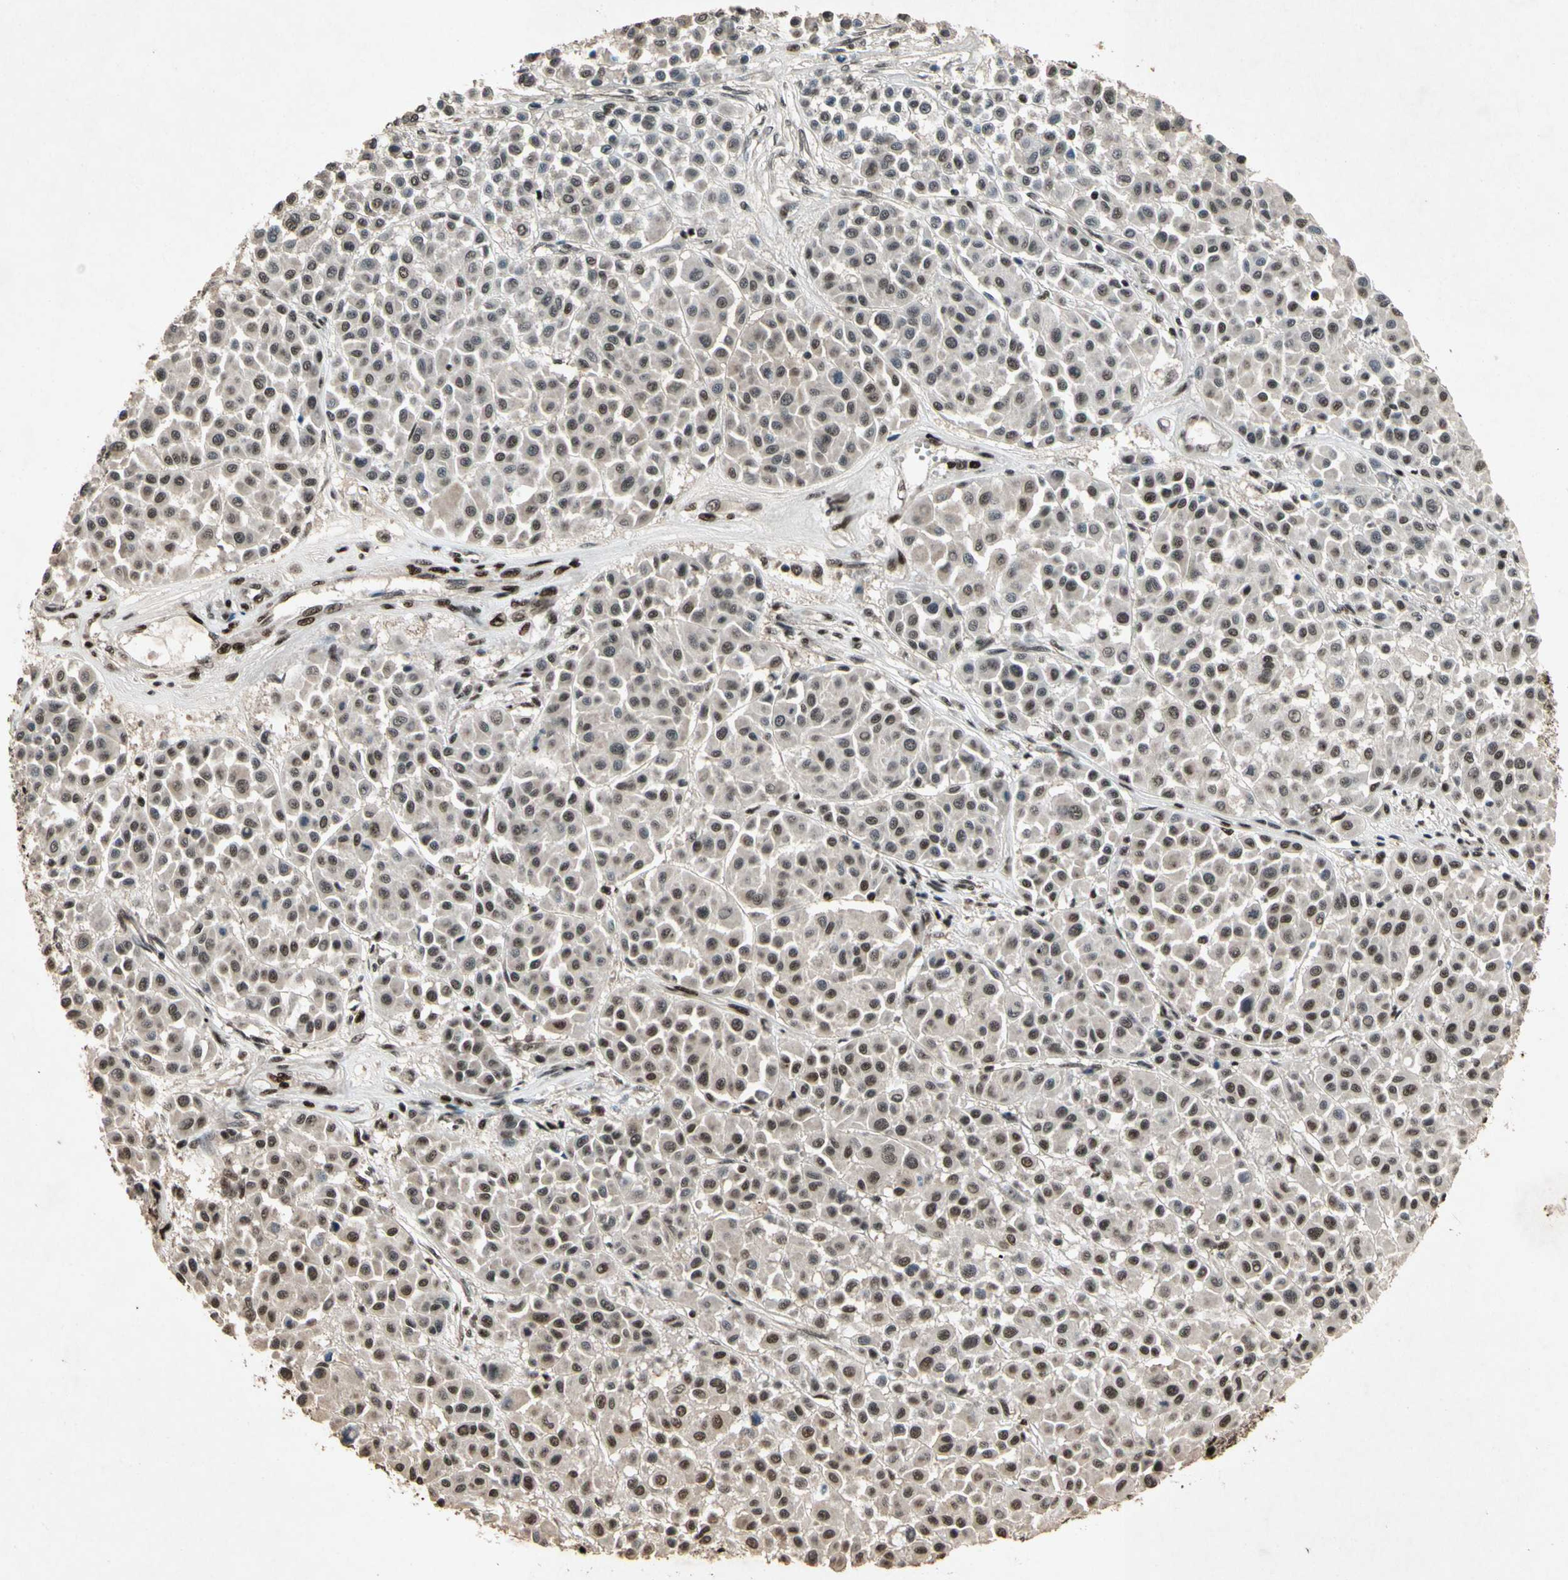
{"staining": {"intensity": "moderate", "quantity": "25%-75%", "location": "nuclear"}, "tissue": "melanoma", "cell_type": "Tumor cells", "image_type": "cancer", "snomed": [{"axis": "morphology", "description": "Malignant melanoma, Metastatic site"}, {"axis": "topography", "description": "Soft tissue"}], "caption": "Protein analysis of melanoma tissue demonstrates moderate nuclear staining in approximately 25%-75% of tumor cells.", "gene": "TBX2", "patient": {"sex": "male", "age": 41}}